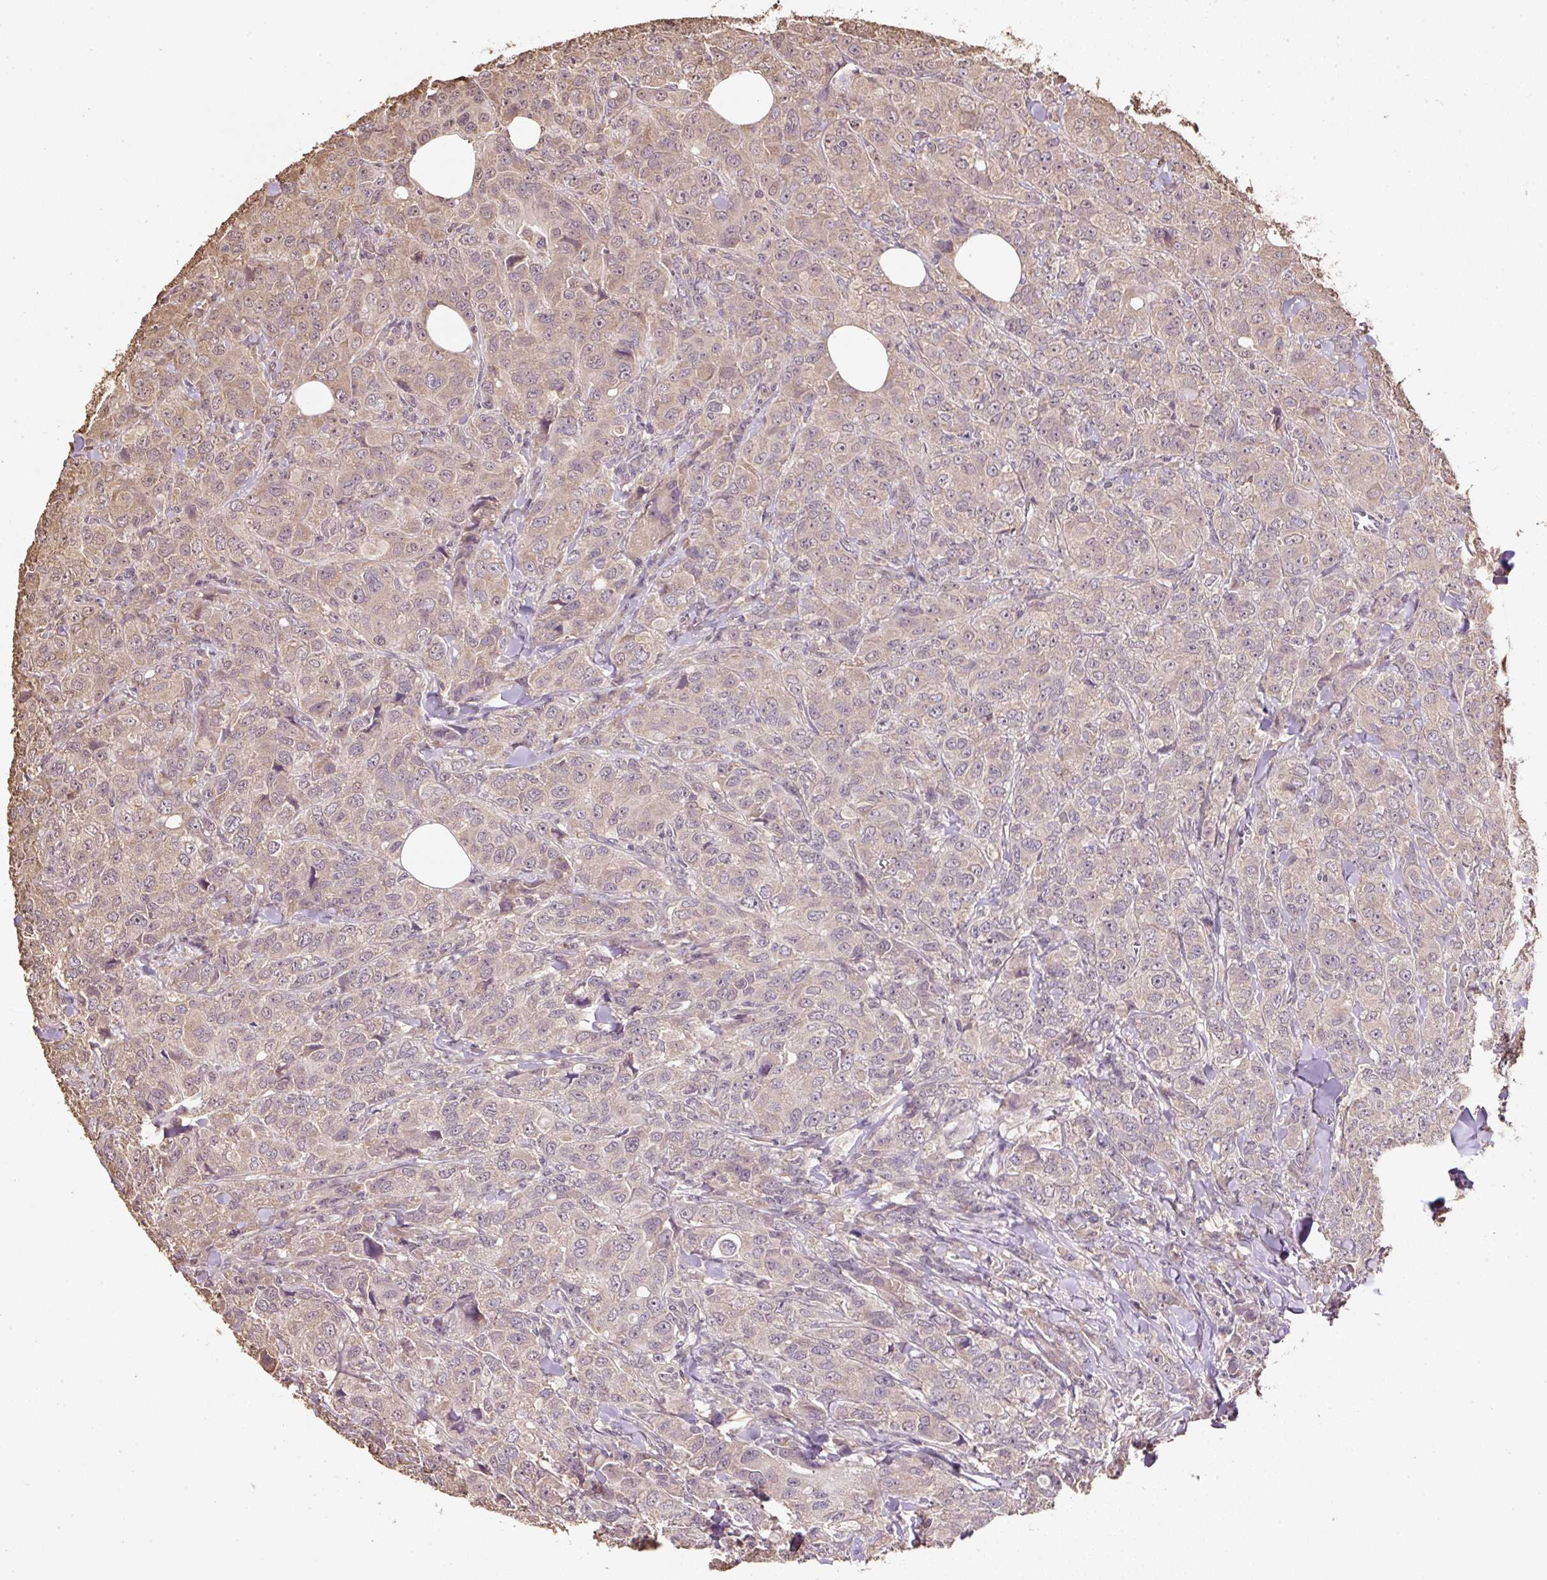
{"staining": {"intensity": "weak", "quantity": "25%-75%", "location": "cytoplasmic/membranous"}, "tissue": "breast cancer", "cell_type": "Tumor cells", "image_type": "cancer", "snomed": [{"axis": "morphology", "description": "Duct carcinoma"}, {"axis": "topography", "description": "Breast"}], "caption": "Protein staining by immunohistochemistry (IHC) demonstrates weak cytoplasmic/membranous expression in approximately 25%-75% of tumor cells in breast cancer.", "gene": "TMEM170B", "patient": {"sex": "female", "age": 43}}